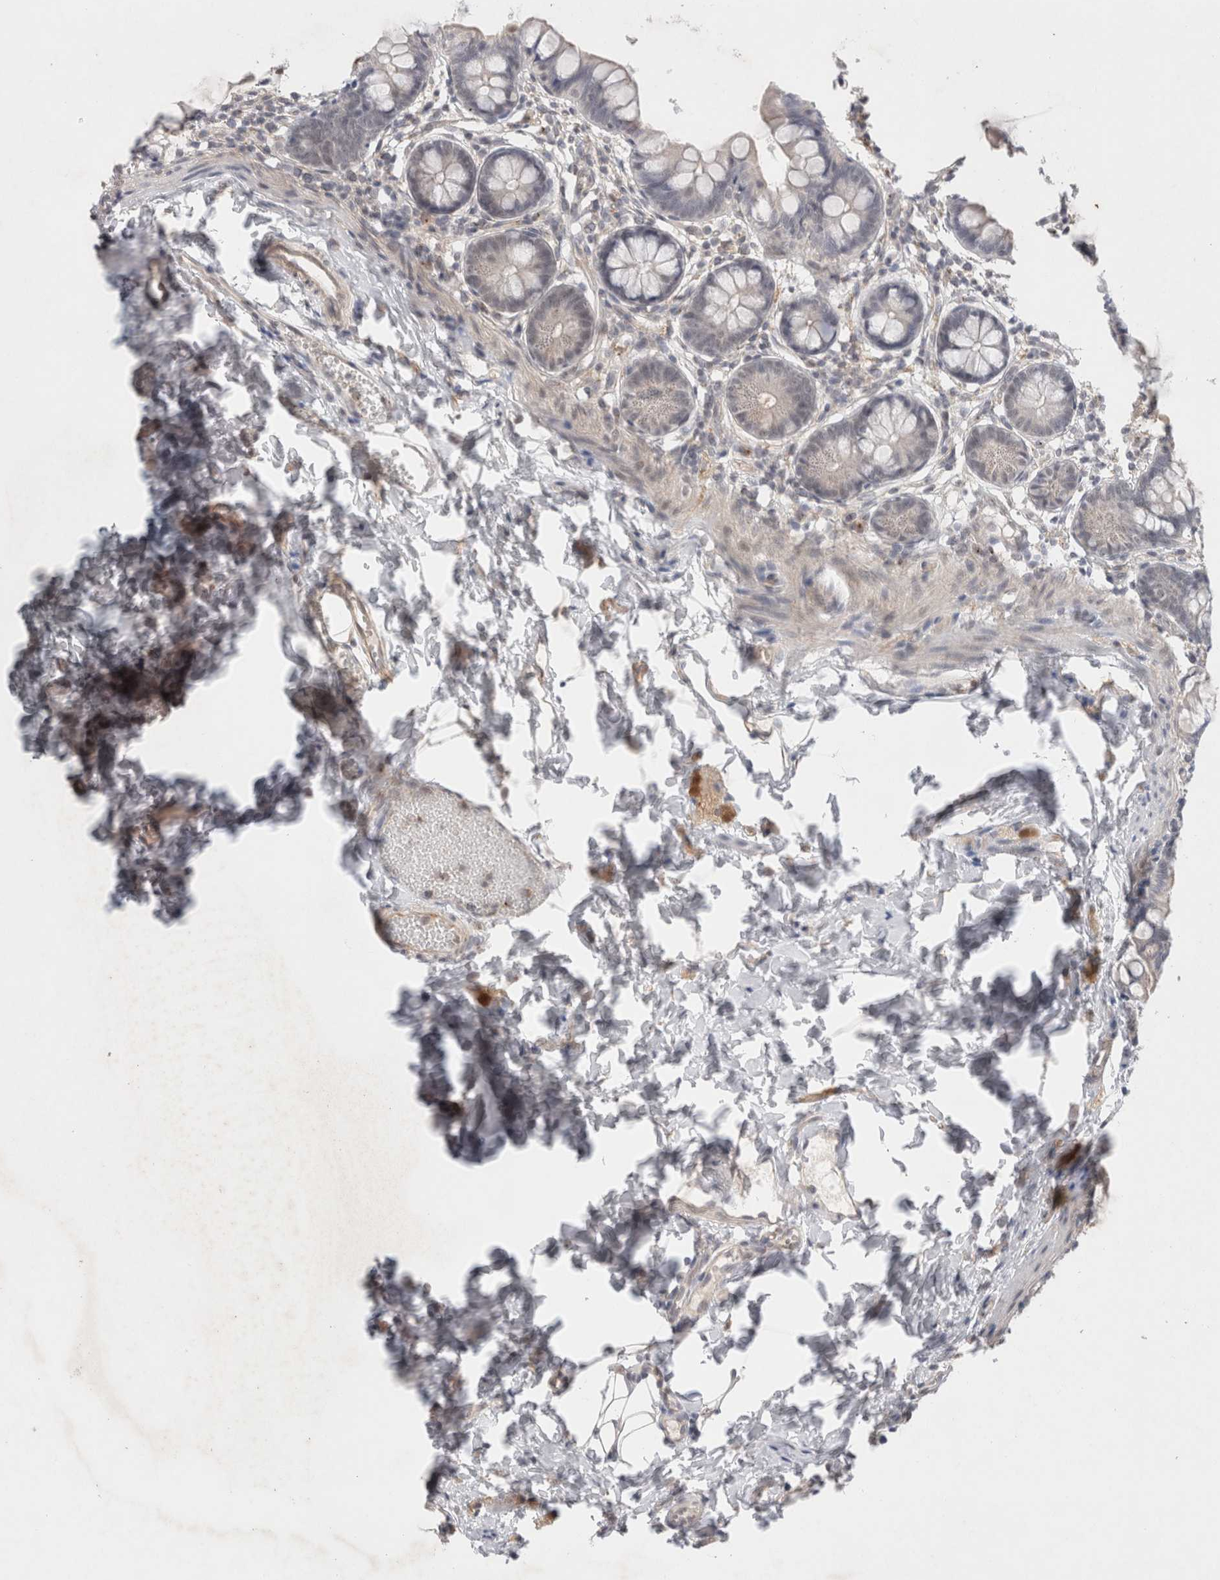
{"staining": {"intensity": "weak", "quantity": "25%-75%", "location": "cytoplasmic/membranous"}, "tissue": "small intestine", "cell_type": "Glandular cells", "image_type": "normal", "snomed": [{"axis": "morphology", "description": "Normal tissue, NOS"}, {"axis": "topography", "description": "Small intestine"}], "caption": "This histopathology image reveals immunohistochemistry (IHC) staining of benign human small intestine, with low weak cytoplasmic/membranous staining in approximately 25%-75% of glandular cells.", "gene": "BICD2", "patient": {"sex": "male", "age": 7}}